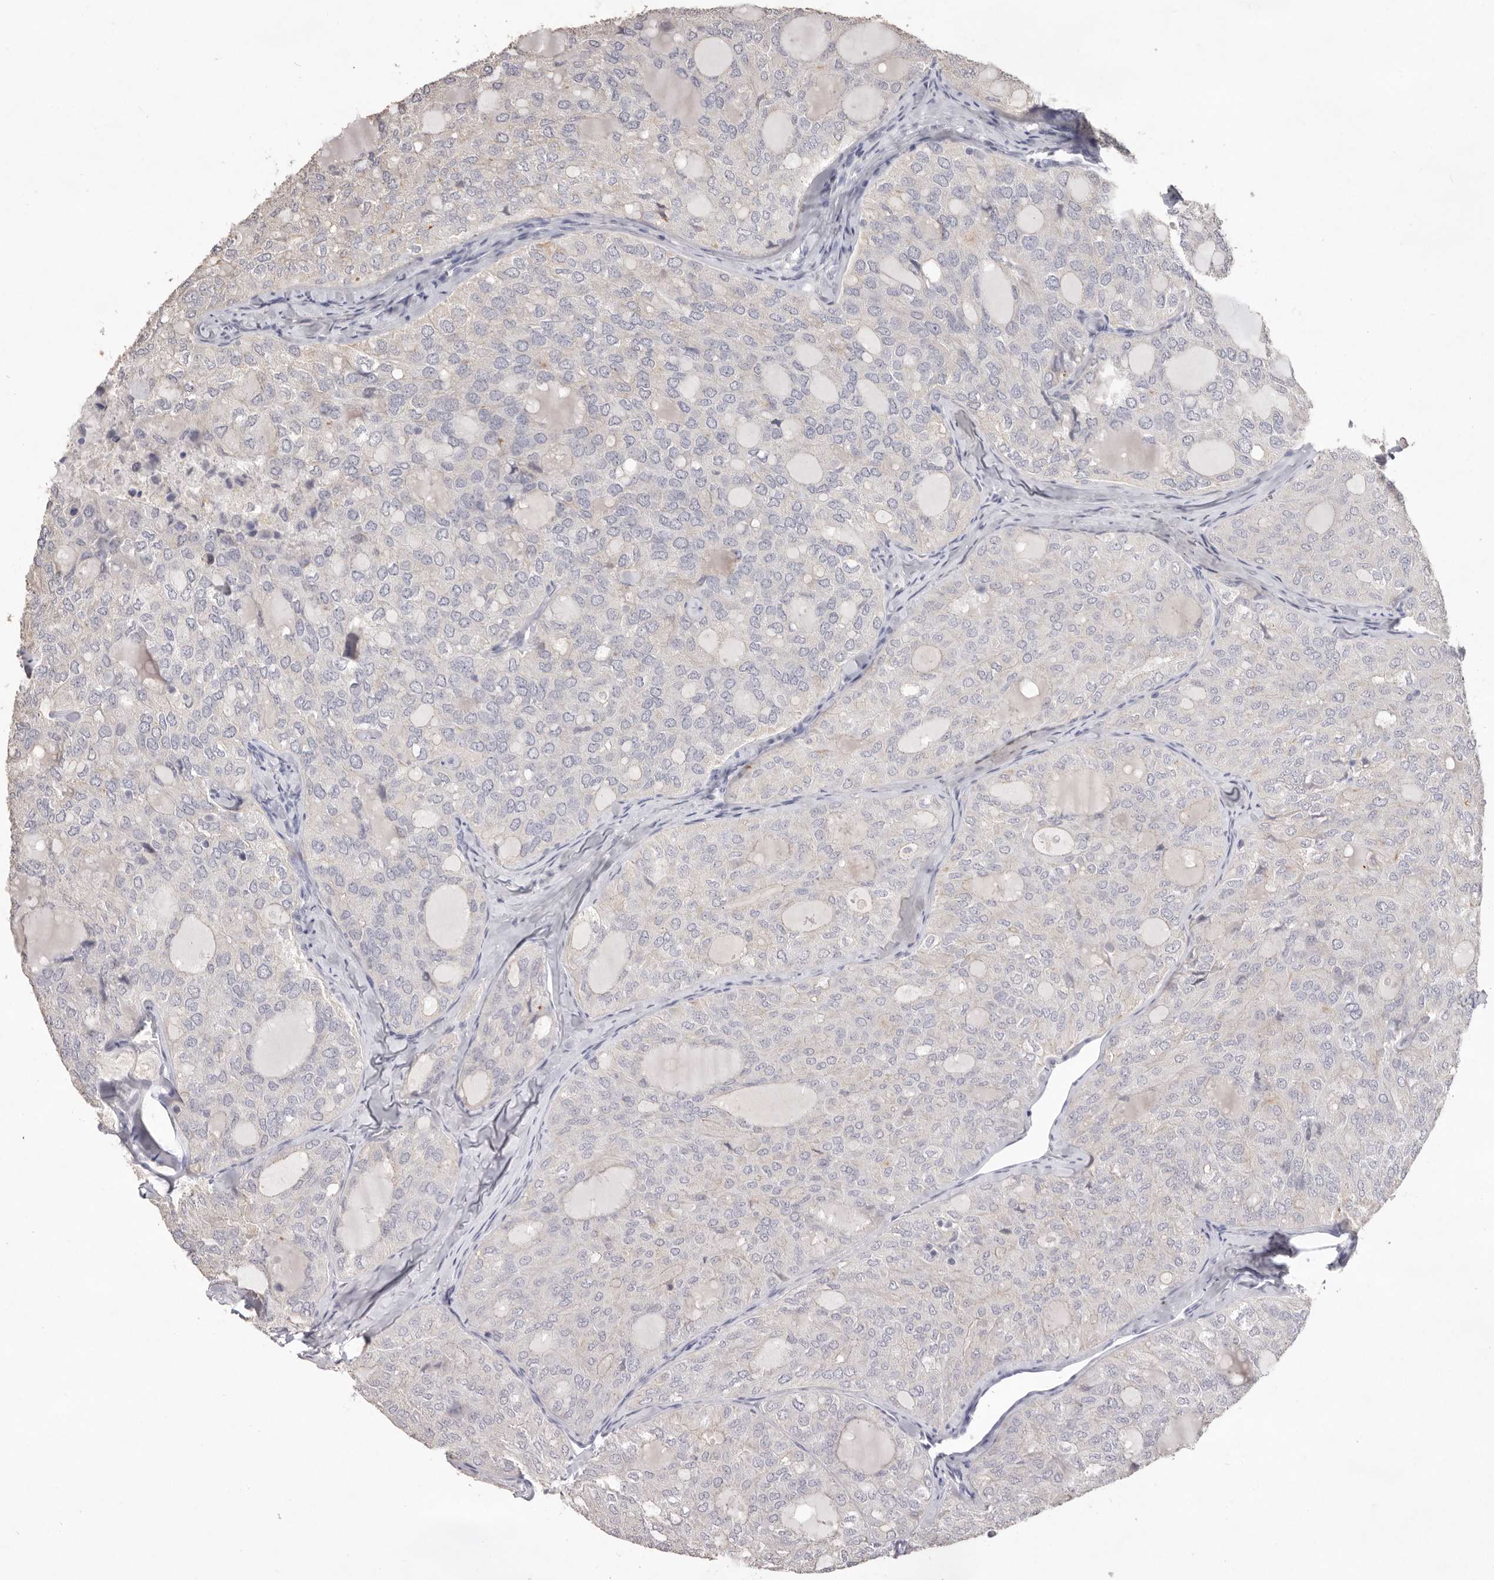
{"staining": {"intensity": "negative", "quantity": "none", "location": "none"}, "tissue": "thyroid cancer", "cell_type": "Tumor cells", "image_type": "cancer", "snomed": [{"axis": "morphology", "description": "Follicular adenoma carcinoma, NOS"}, {"axis": "topography", "description": "Thyroid gland"}], "caption": "Tumor cells are negative for brown protein staining in thyroid cancer.", "gene": "ZYG11B", "patient": {"sex": "male", "age": 75}}